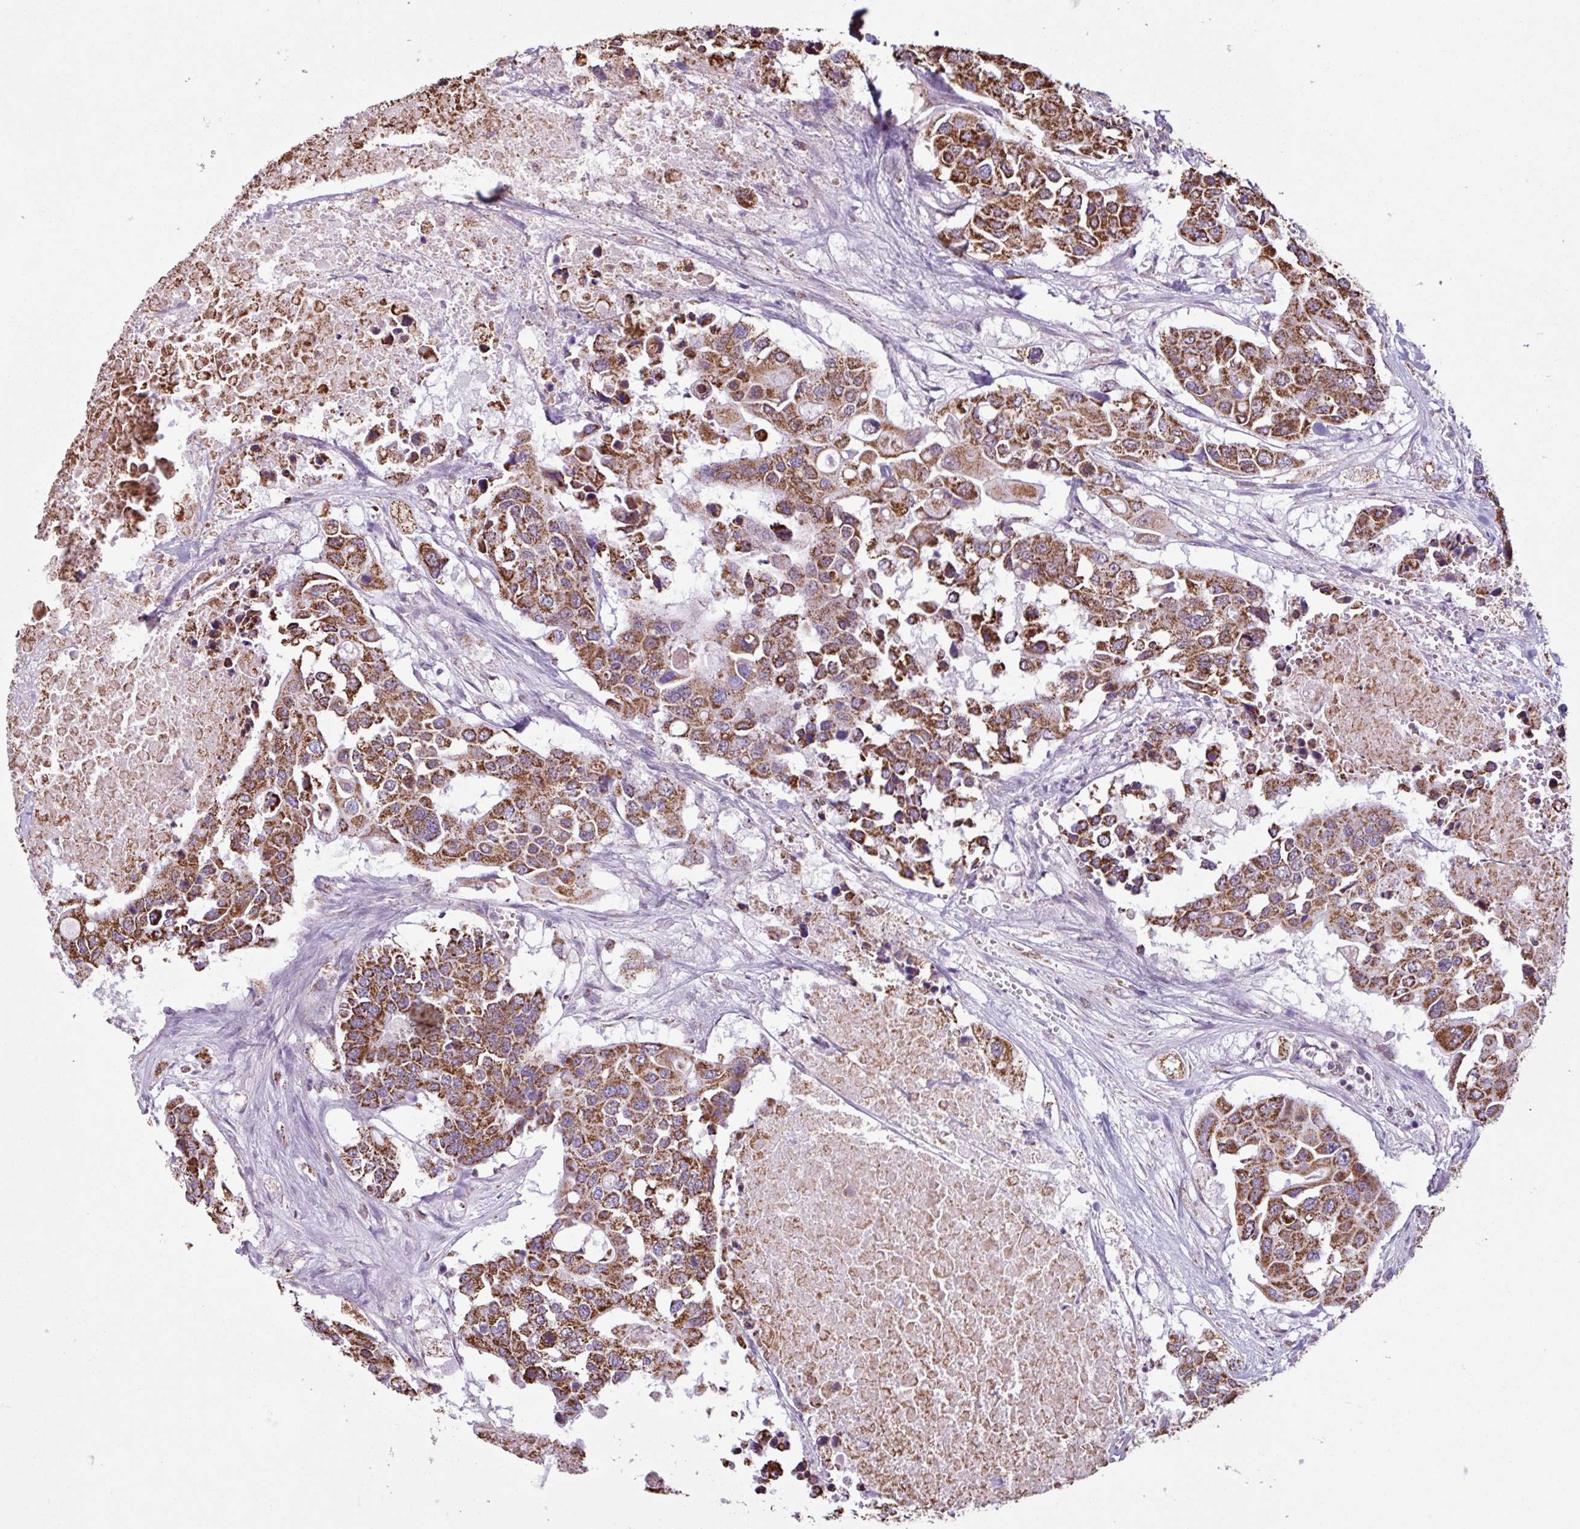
{"staining": {"intensity": "strong", "quantity": ">75%", "location": "cytoplasmic/membranous"}, "tissue": "colorectal cancer", "cell_type": "Tumor cells", "image_type": "cancer", "snomed": [{"axis": "morphology", "description": "Adenocarcinoma, NOS"}, {"axis": "topography", "description": "Colon"}], "caption": "Protein expression analysis of human colorectal adenocarcinoma reveals strong cytoplasmic/membranous staining in approximately >75% of tumor cells. The staining is performed using DAB brown chromogen to label protein expression. The nuclei are counter-stained blue using hematoxylin.", "gene": "ALG8", "patient": {"sex": "male", "age": 77}}